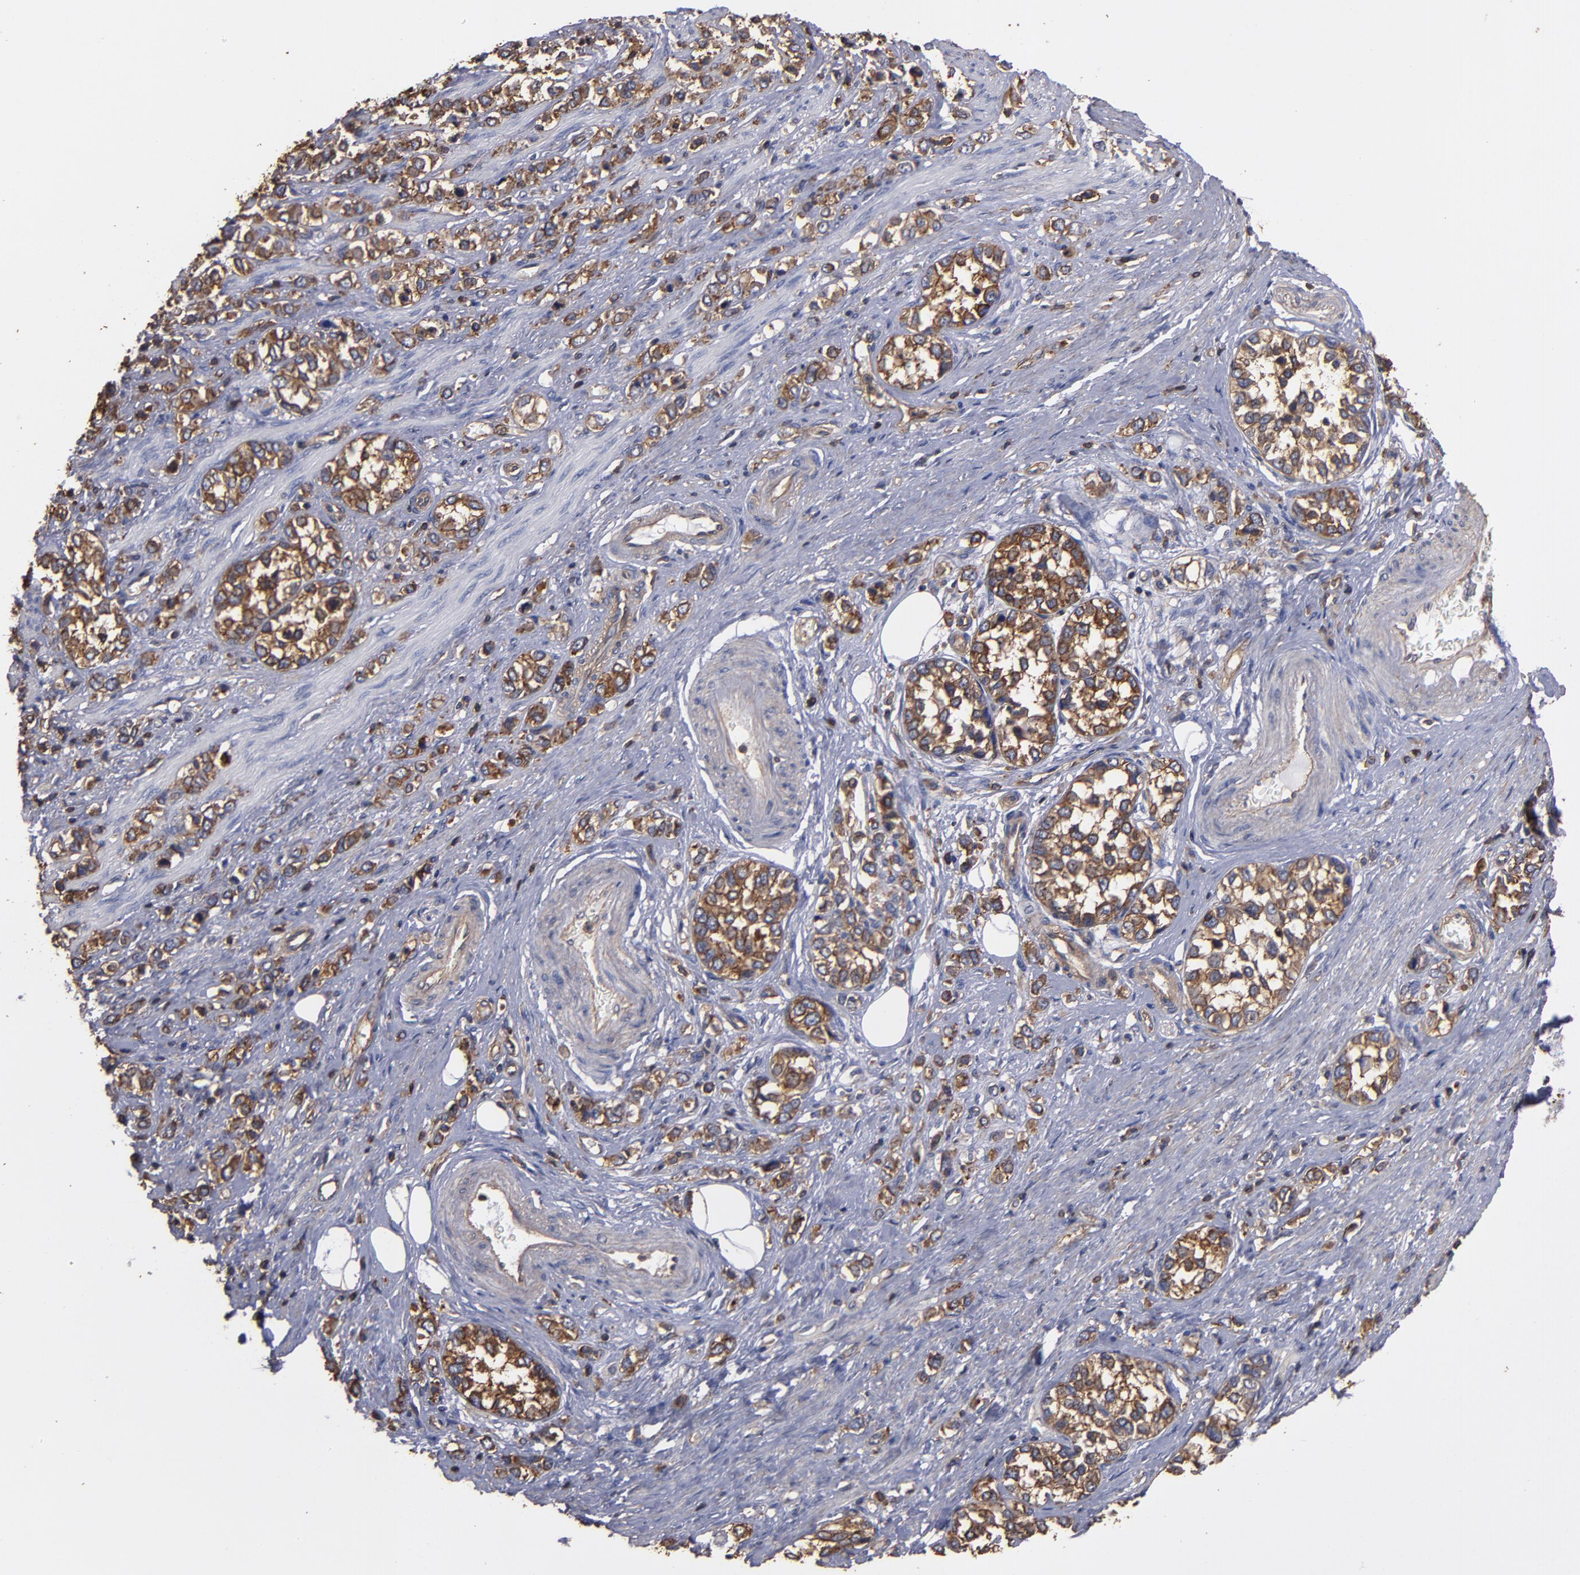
{"staining": {"intensity": "moderate", "quantity": ">75%", "location": "cytoplasmic/membranous"}, "tissue": "stomach cancer", "cell_type": "Tumor cells", "image_type": "cancer", "snomed": [{"axis": "morphology", "description": "Adenocarcinoma, NOS"}, {"axis": "topography", "description": "Stomach, upper"}], "caption": "A brown stain highlights moderate cytoplasmic/membranous staining of a protein in human stomach adenocarcinoma tumor cells.", "gene": "ACTN4", "patient": {"sex": "male", "age": 76}}